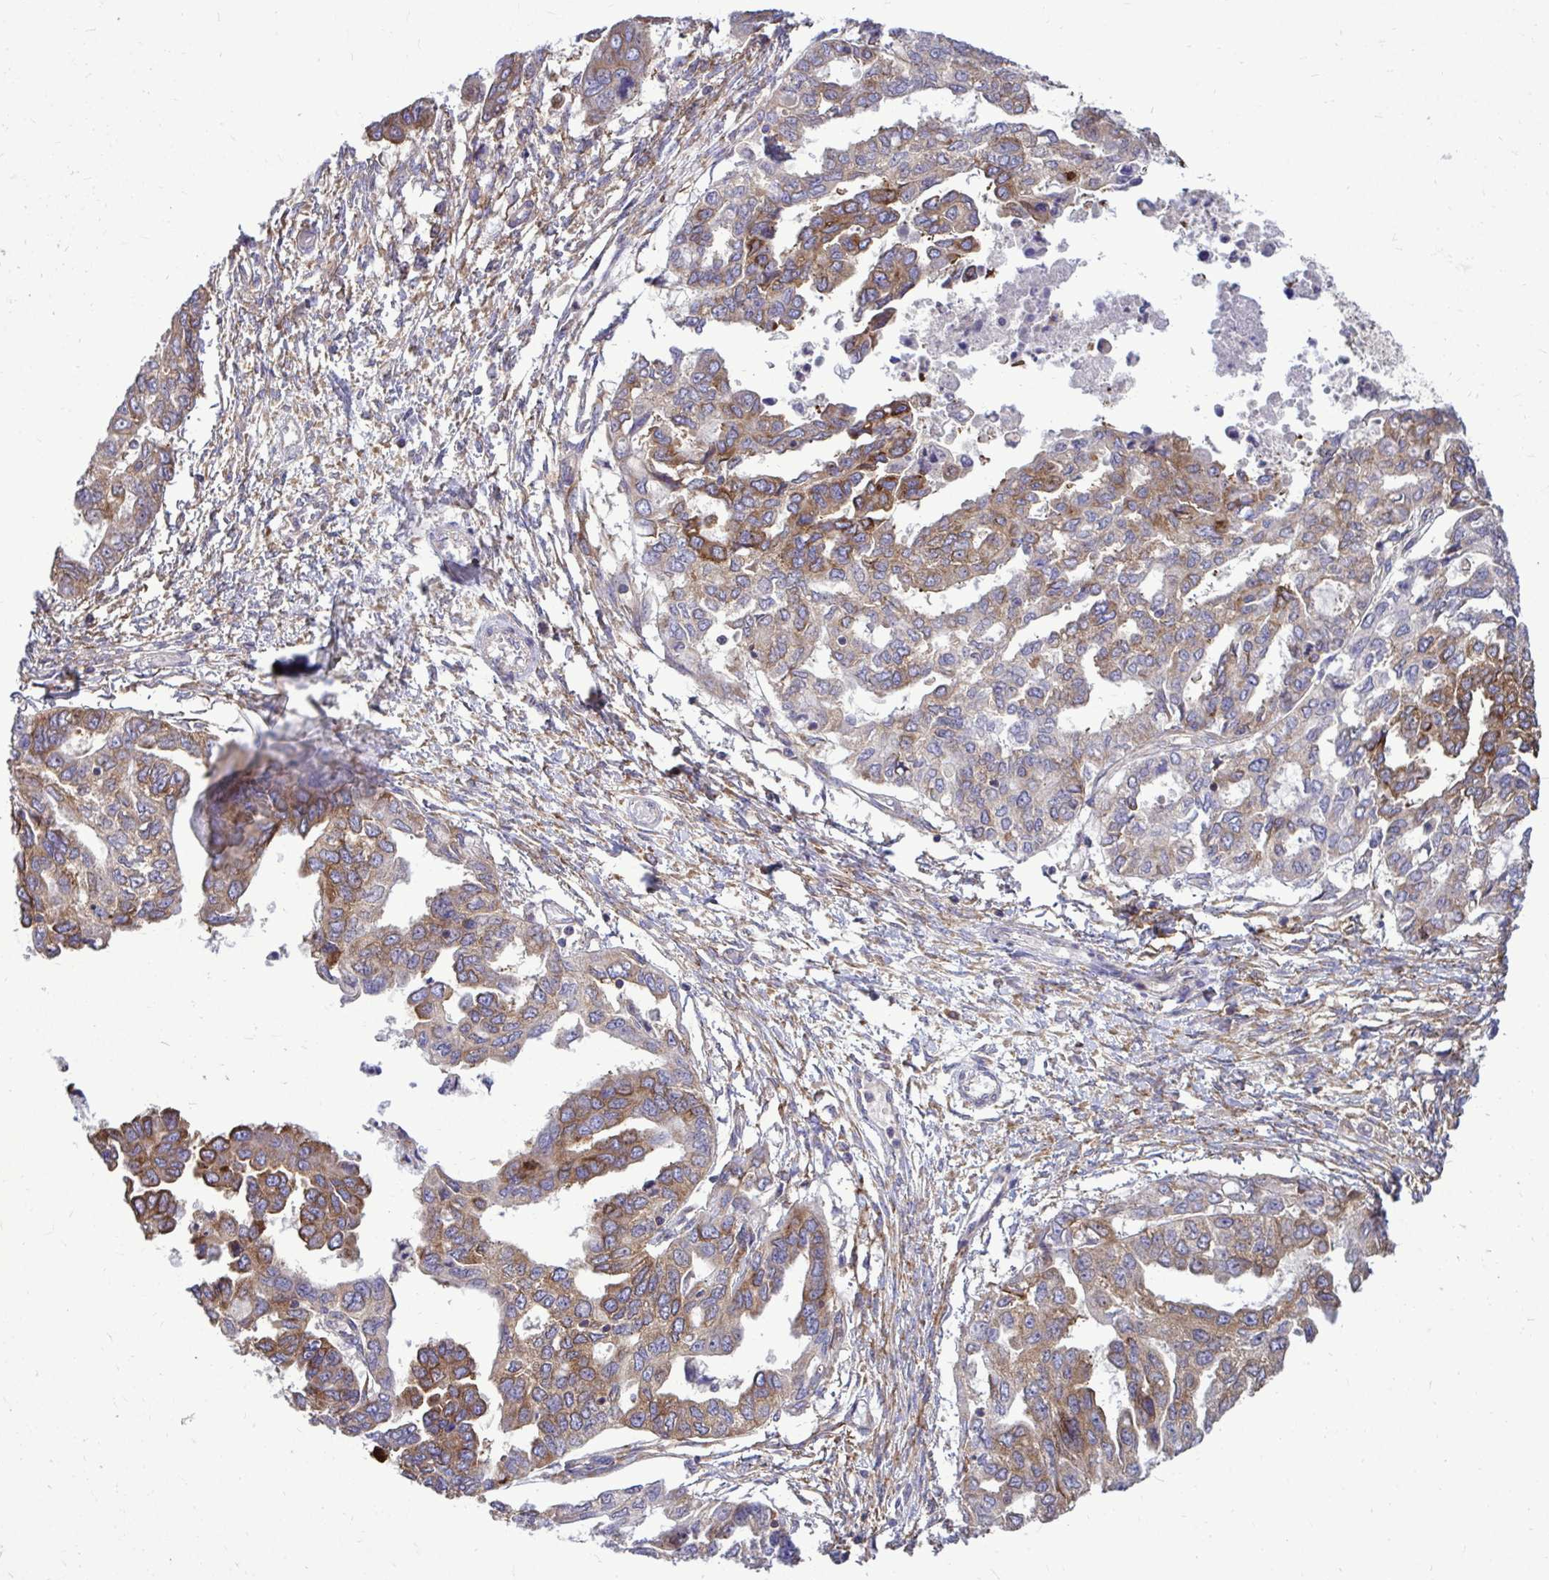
{"staining": {"intensity": "moderate", "quantity": "25%-75%", "location": "cytoplasmic/membranous"}, "tissue": "ovarian cancer", "cell_type": "Tumor cells", "image_type": "cancer", "snomed": [{"axis": "morphology", "description": "Cystadenocarcinoma, serous, NOS"}, {"axis": "topography", "description": "Ovary"}], "caption": "Immunohistochemistry (DAB (3,3'-diaminobenzidine)) staining of human ovarian cancer demonstrates moderate cytoplasmic/membranous protein positivity in approximately 25%-75% of tumor cells.", "gene": "FMR1", "patient": {"sex": "female", "age": 53}}